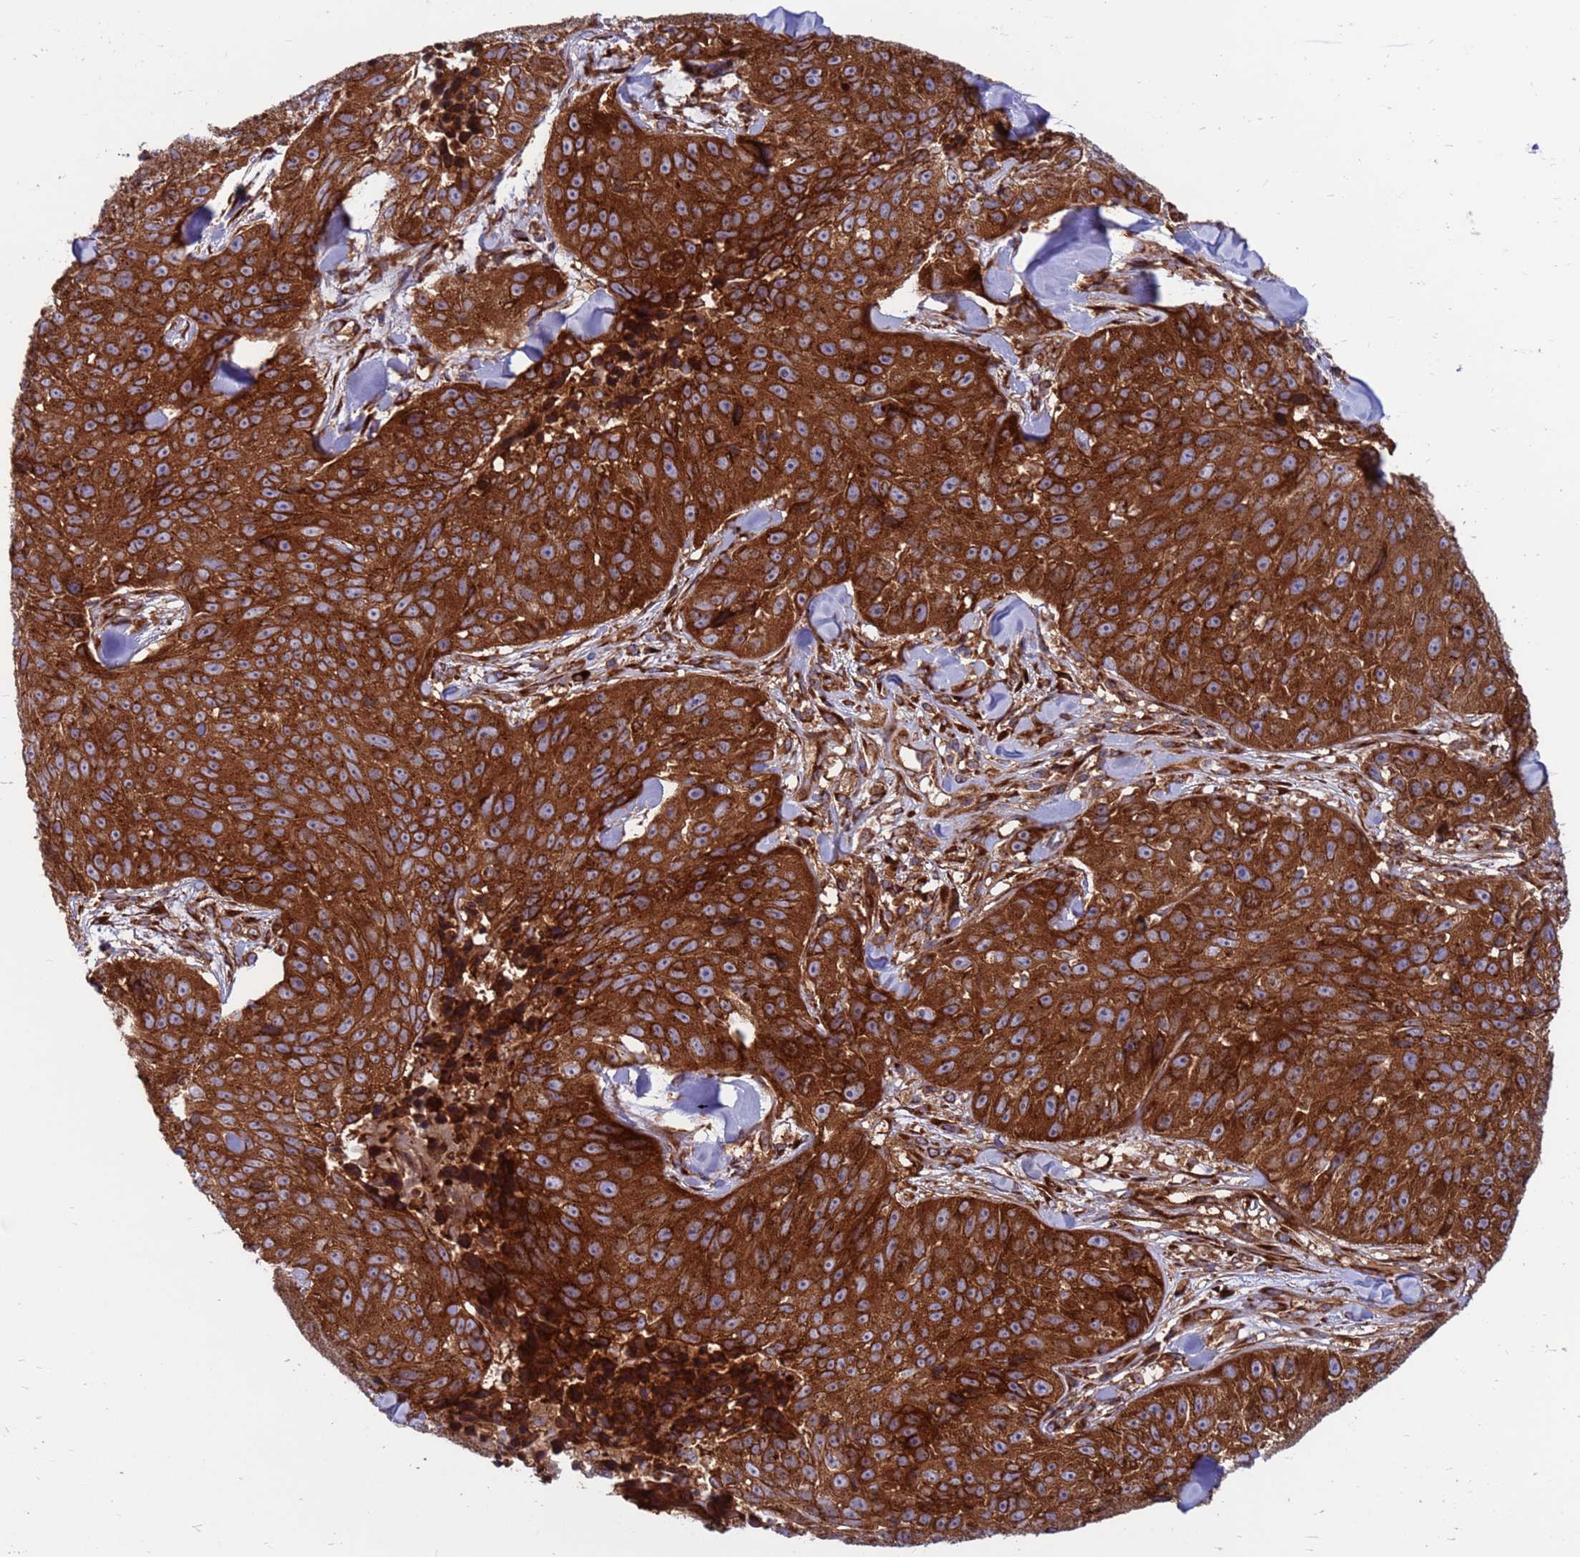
{"staining": {"intensity": "strong", "quantity": ">75%", "location": "cytoplasmic/membranous"}, "tissue": "skin cancer", "cell_type": "Tumor cells", "image_type": "cancer", "snomed": [{"axis": "morphology", "description": "Squamous cell carcinoma, NOS"}, {"axis": "topography", "description": "Skin"}], "caption": "A high-resolution histopathology image shows IHC staining of skin cancer, which exhibits strong cytoplasmic/membranous staining in about >75% of tumor cells.", "gene": "ZC3HAV1", "patient": {"sex": "female", "age": 87}}